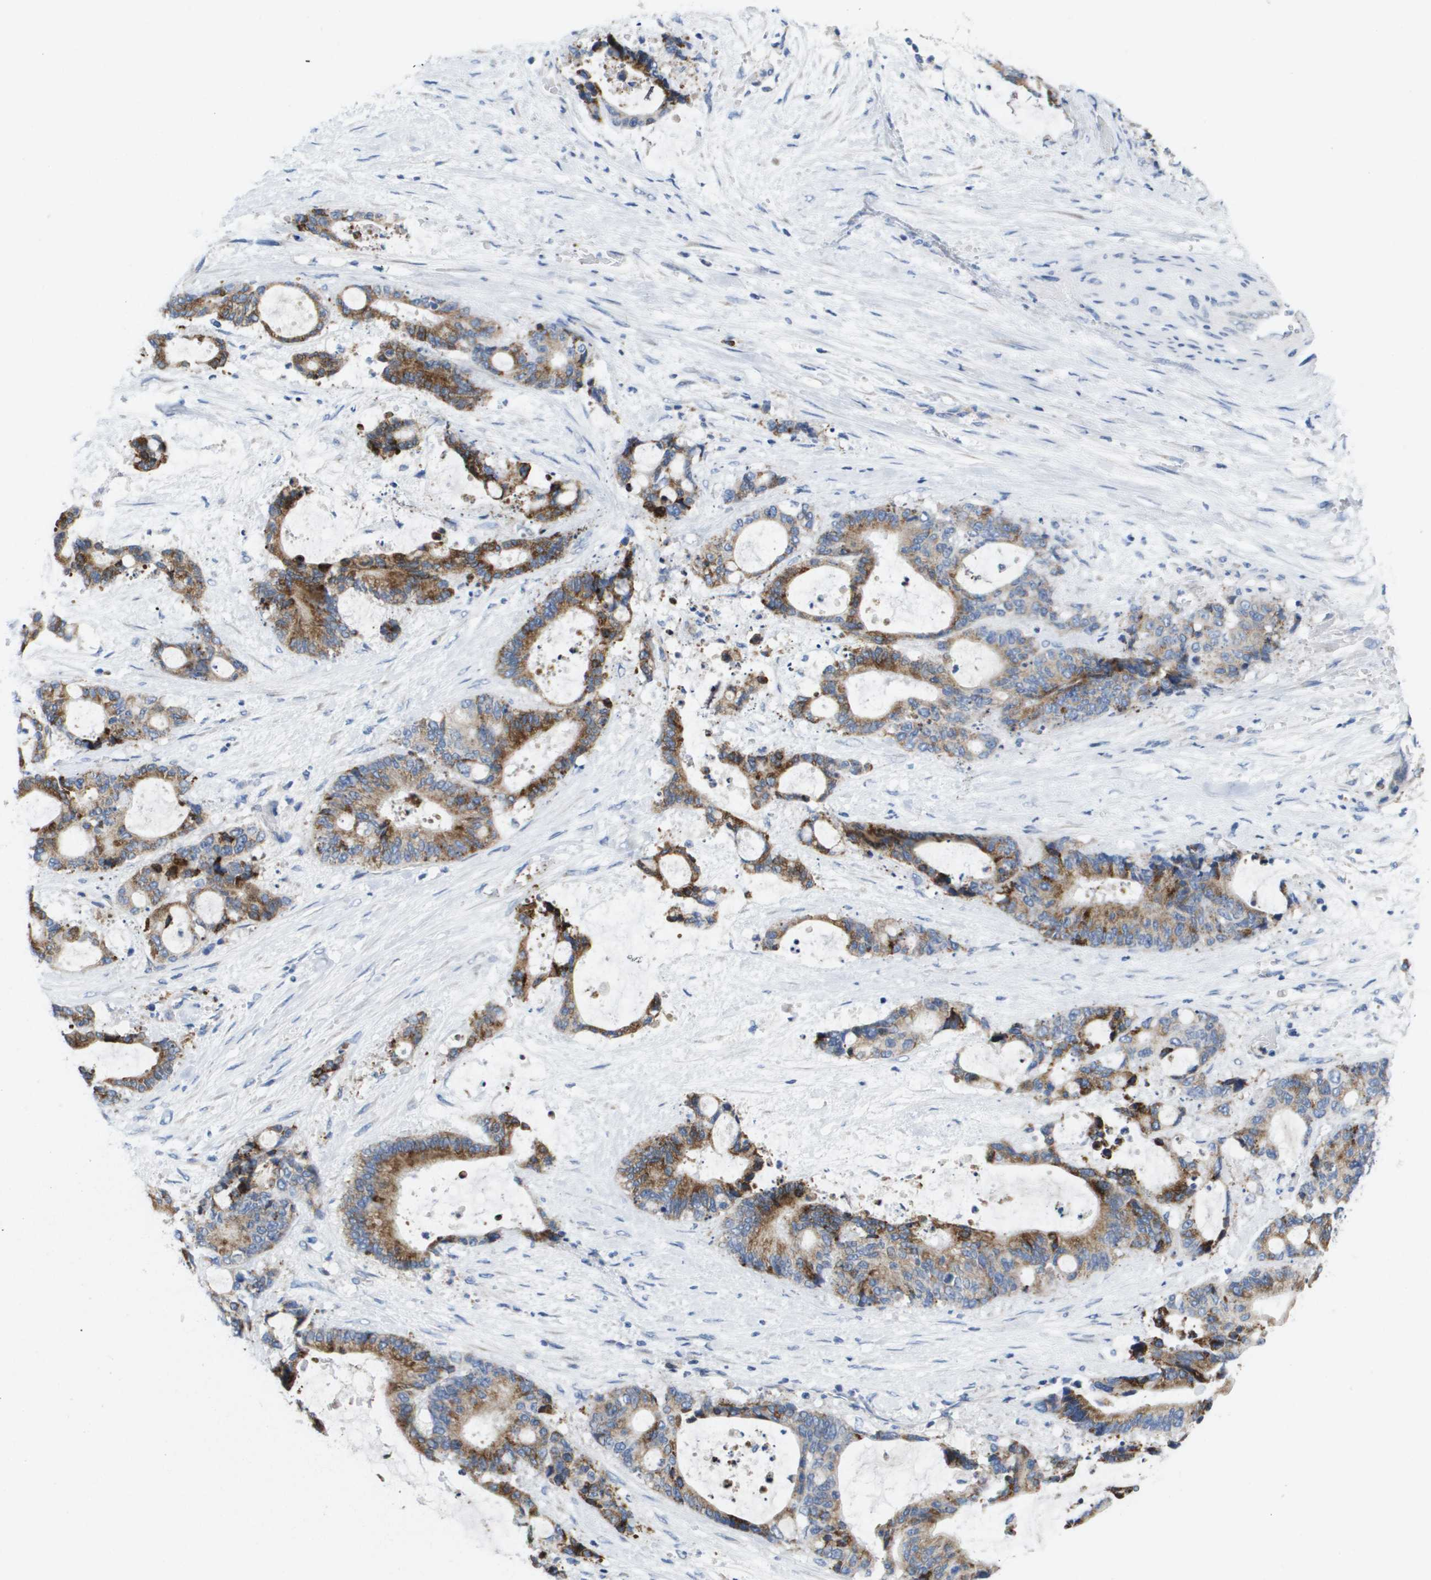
{"staining": {"intensity": "moderate", "quantity": ">75%", "location": "cytoplasmic/membranous"}, "tissue": "liver cancer", "cell_type": "Tumor cells", "image_type": "cancer", "snomed": [{"axis": "morphology", "description": "Normal tissue, NOS"}, {"axis": "morphology", "description": "Cholangiocarcinoma"}, {"axis": "topography", "description": "Liver"}, {"axis": "topography", "description": "Peripheral nerve tissue"}], "caption": "Moderate cytoplasmic/membranous protein expression is seen in approximately >75% of tumor cells in liver cancer (cholangiocarcinoma).", "gene": "CD3G", "patient": {"sex": "female", "age": 73}}